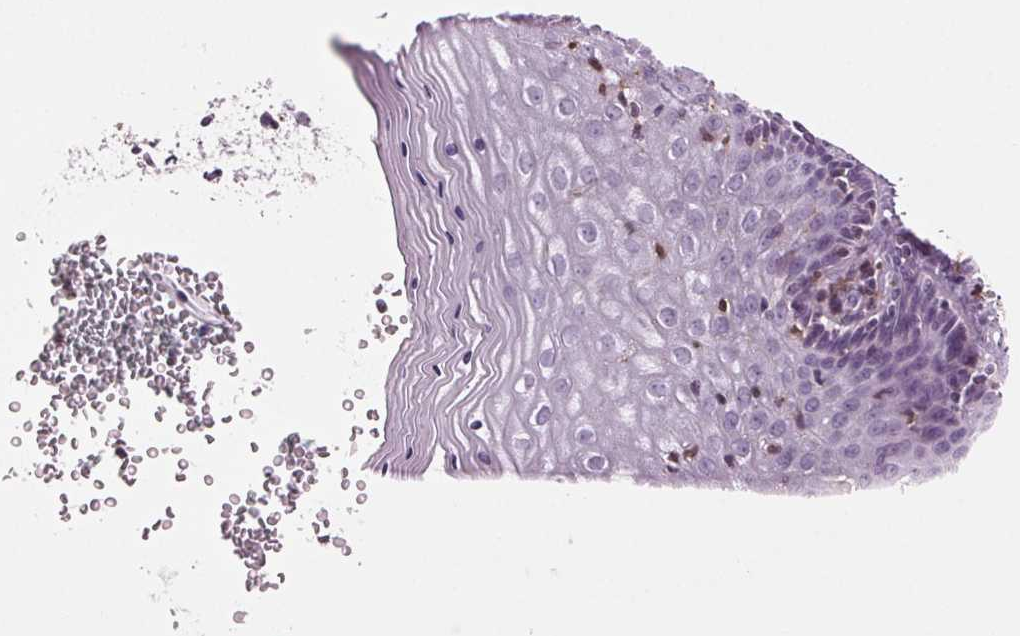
{"staining": {"intensity": "negative", "quantity": "none", "location": "none"}, "tissue": "vagina", "cell_type": "Squamous epithelial cells", "image_type": "normal", "snomed": [{"axis": "morphology", "description": "Normal tissue, NOS"}, {"axis": "topography", "description": "Vagina"}], "caption": "Human vagina stained for a protein using IHC exhibits no staining in squamous epithelial cells.", "gene": "BTLA", "patient": {"sex": "female", "age": 45}}